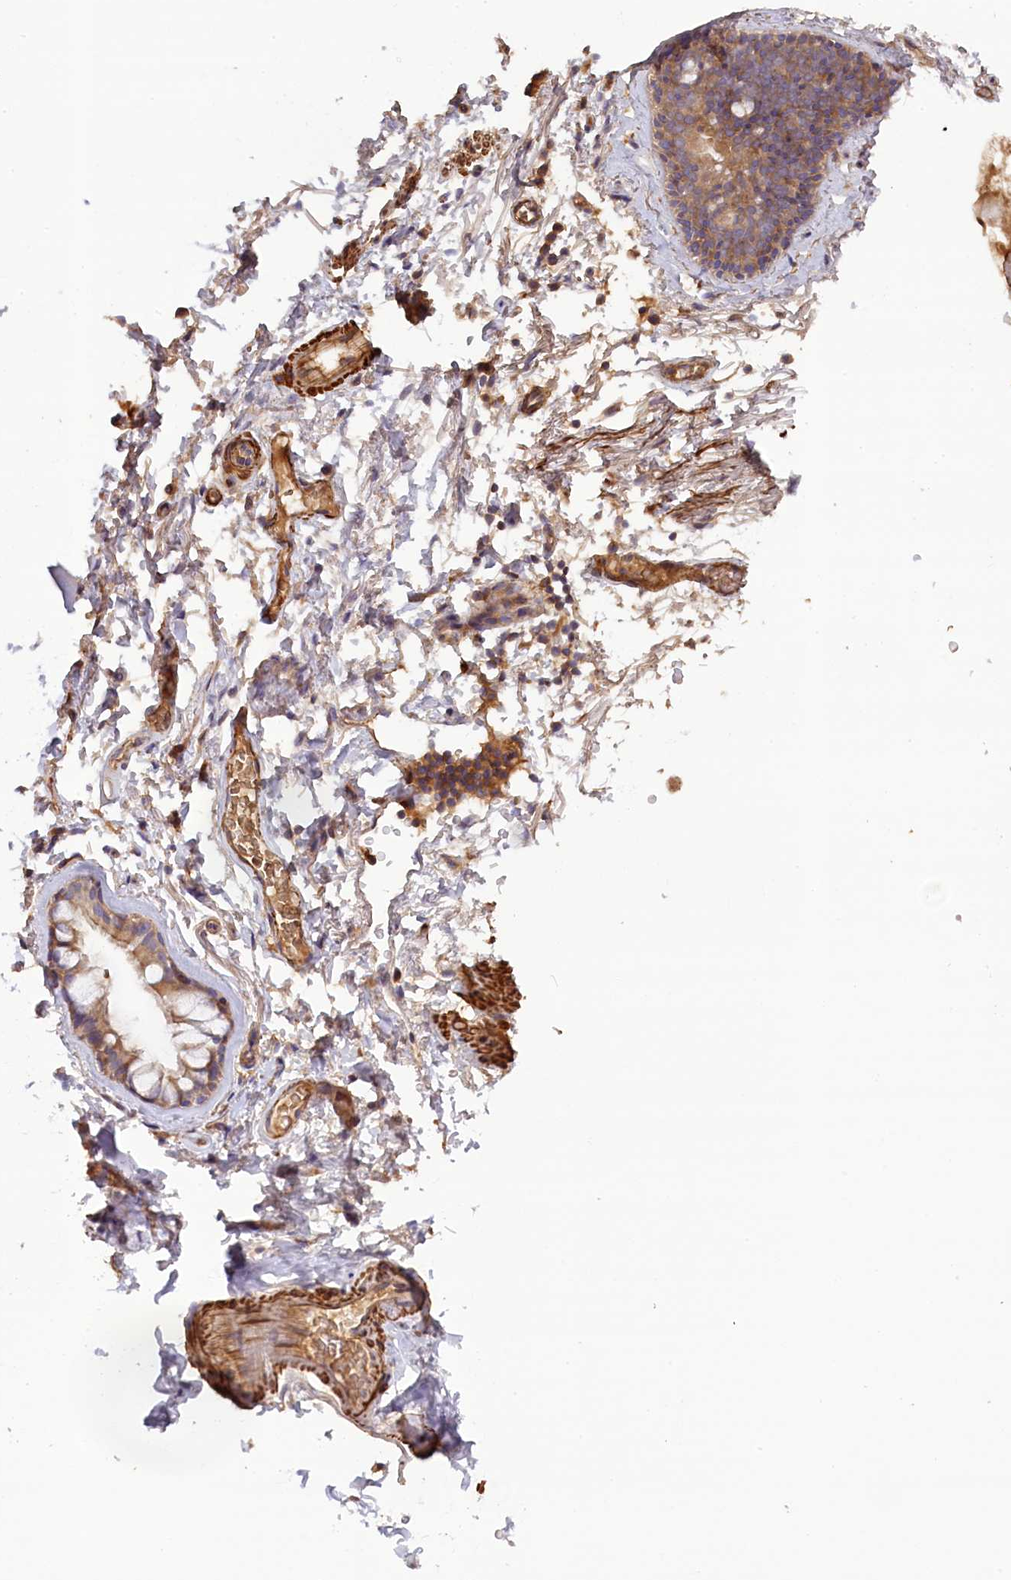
{"staining": {"intensity": "negative", "quantity": "none", "location": "none"}, "tissue": "adipose tissue", "cell_type": "Adipocytes", "image_type": "normal", "snomed": [{"axis": "morphology", "description": "Normal tissue, NOS"}, {"axis": "topography", "description": "Lymph node"}, {"axis": "topography", "description": "Bronchus"}], "caption": "This photomicrograph is of unremarkable adipose tissue stained with IHC to label a protein in brown with the nuclei are counter-stained blue. There is no expression in adipocytes. The staining was performed using DAB (3,3'-diaminobenzidine) to visualize the protein expression in brown, while the nuclei were stained in blue with hematoxylin (Magnification: 20x).", "gene": "FUZ", "patient": {"sex": "male", "age": 63}}